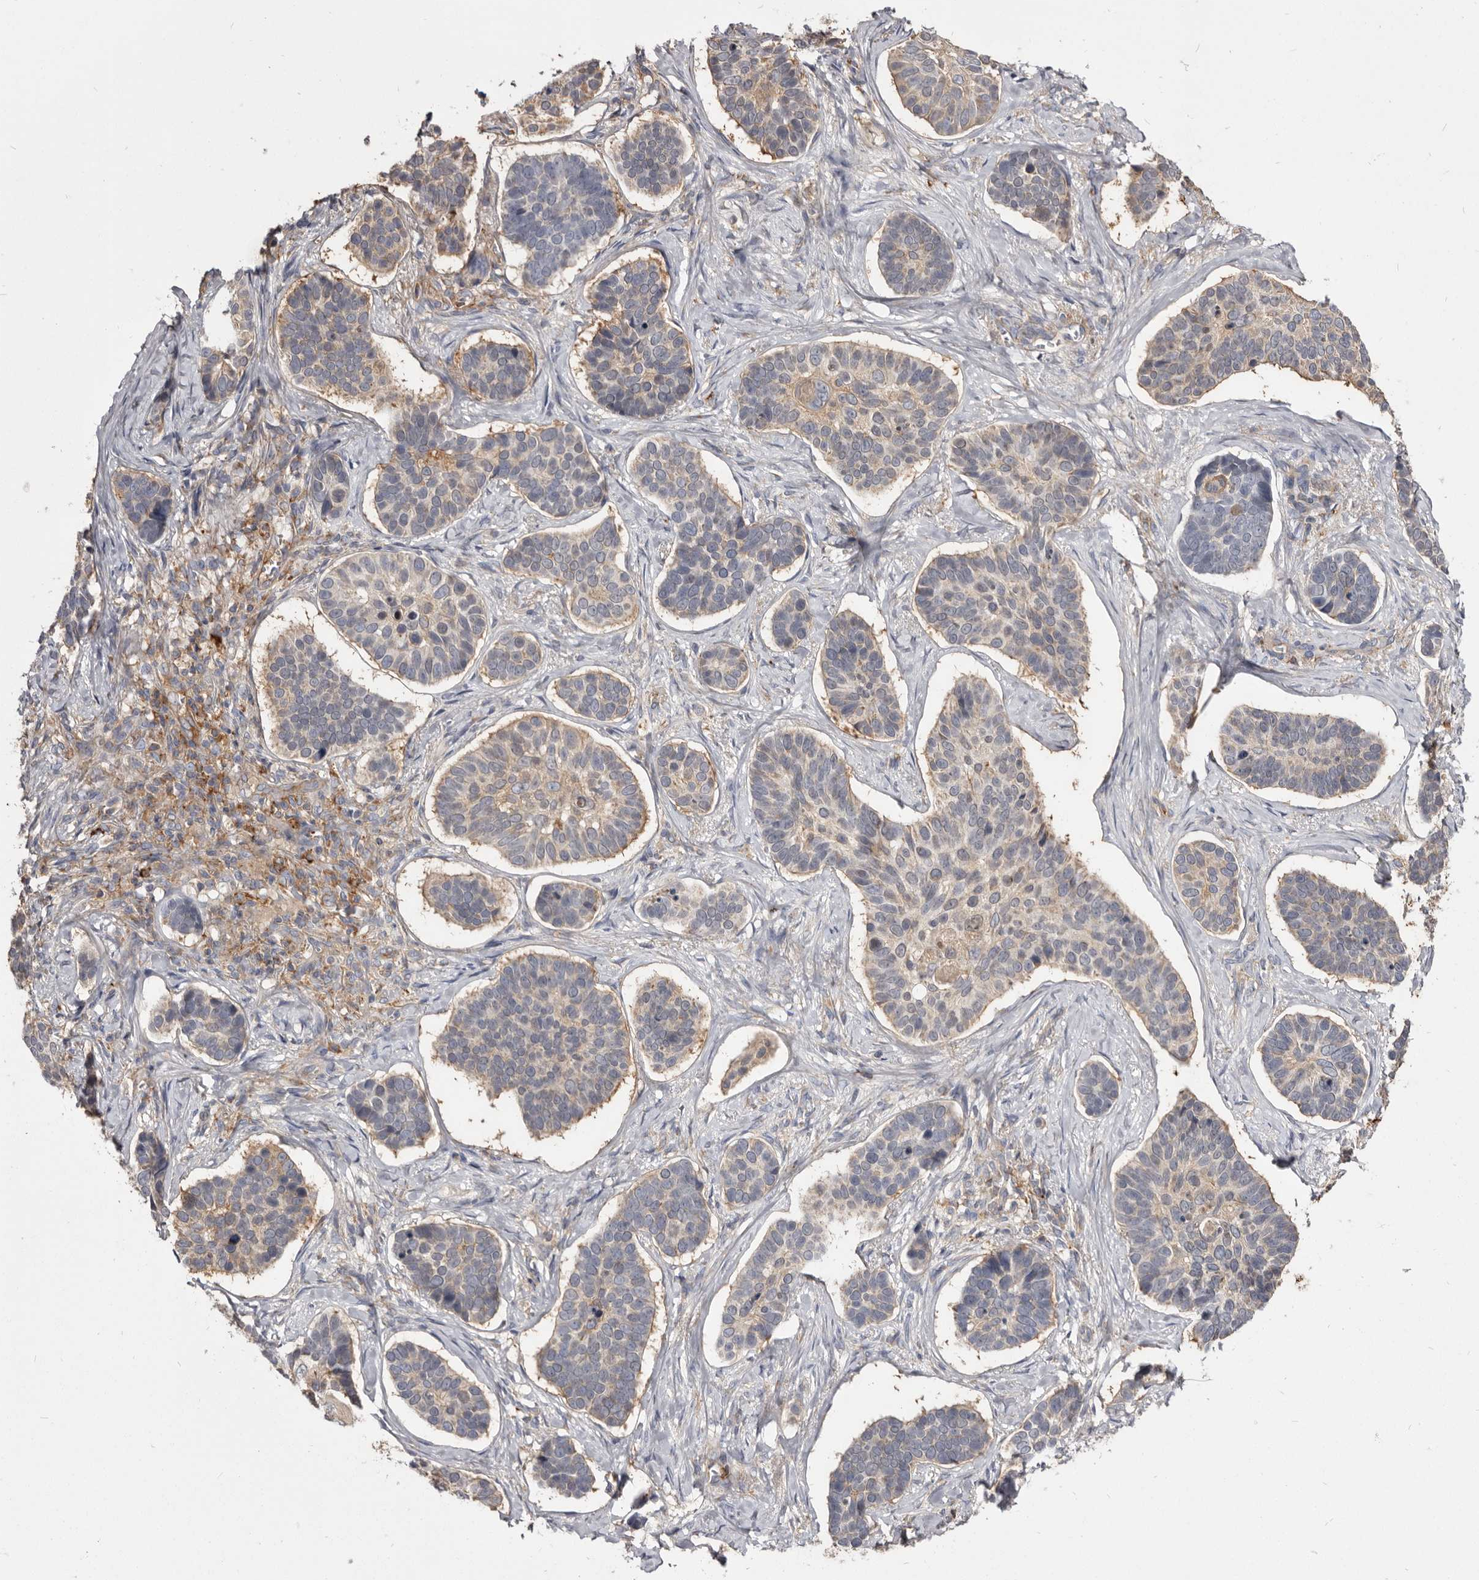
{"staining": {"intensity": "weak", "quantity": ">75%", "location": "cytoplasmic/membranous"}, "tissue": "skin cancer", "cell_type": "Tumor cells", "image_type": "cancer", "snomed": [{"axis": "morphology", "description": "Basal cell carcinoma"}, {"axis": "topography", "description": "Skin"}], "caption": "A photomicrograph of human skin basal cell carcinoma stained for a protein shows weak cytoplasmic/membranous brown staining in tumor cells. The staining is performed using DAB (3,3'-diaminobenzidine) brown chromogen to label protein expression. The nuclei are counter-stained blue using hematoxylin.", "gene": "TPD52", "patient": {"sex": "male", "age": 62}}